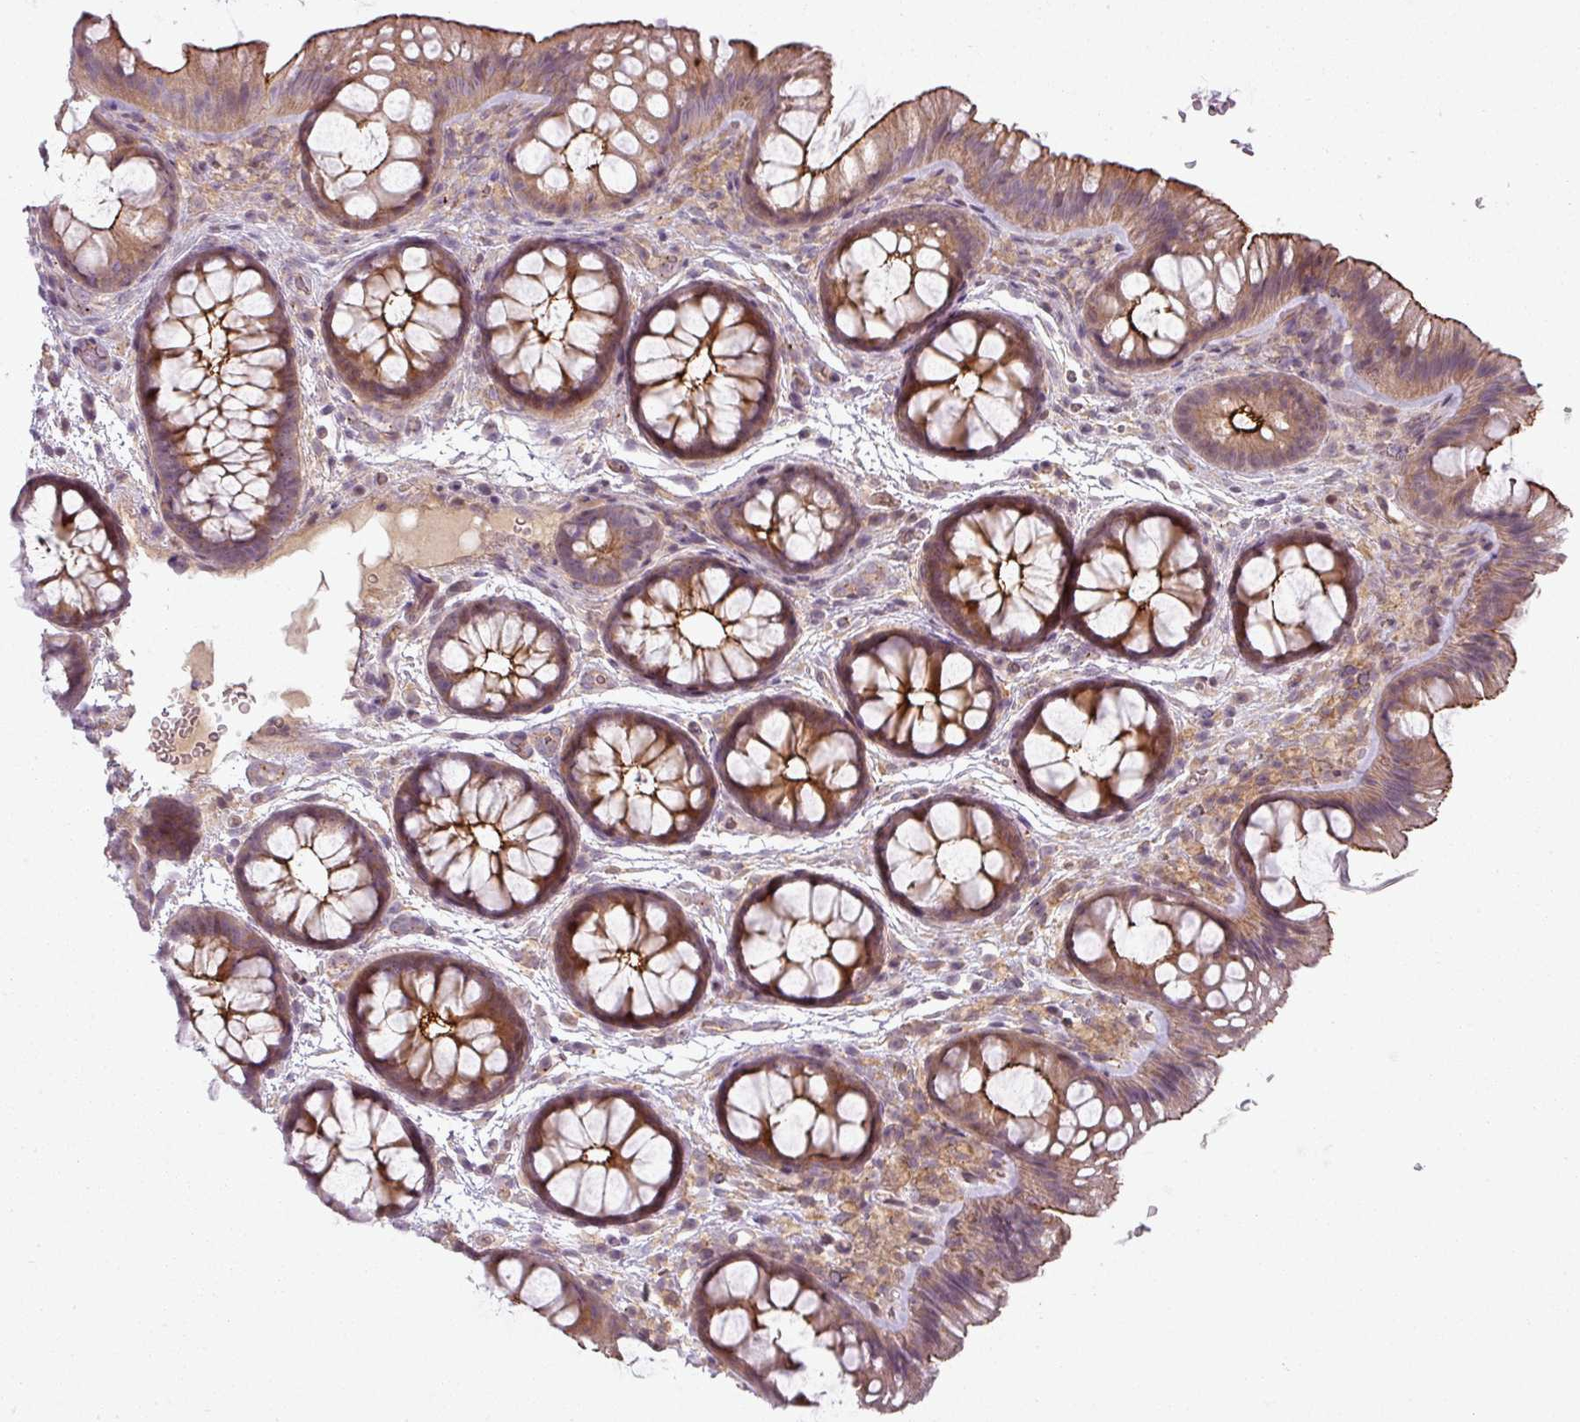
{"staining": {"intensity": "negative", "quantity": "none", "location": "none"}, "tissue": "colon", "cell_type": "Endothelial cells", "image_type": "normal", "snomed": [{"axis": "morphology", "description": "Normal tissue, NOS"}, {"axis": "topography", "description": "Colon"}], "caption": "Immunohistochemistry of benign colon displays no staining in endothelial cells.", "gene": "SLC16A9", "patient": {"sex": "male", "age": 46}}